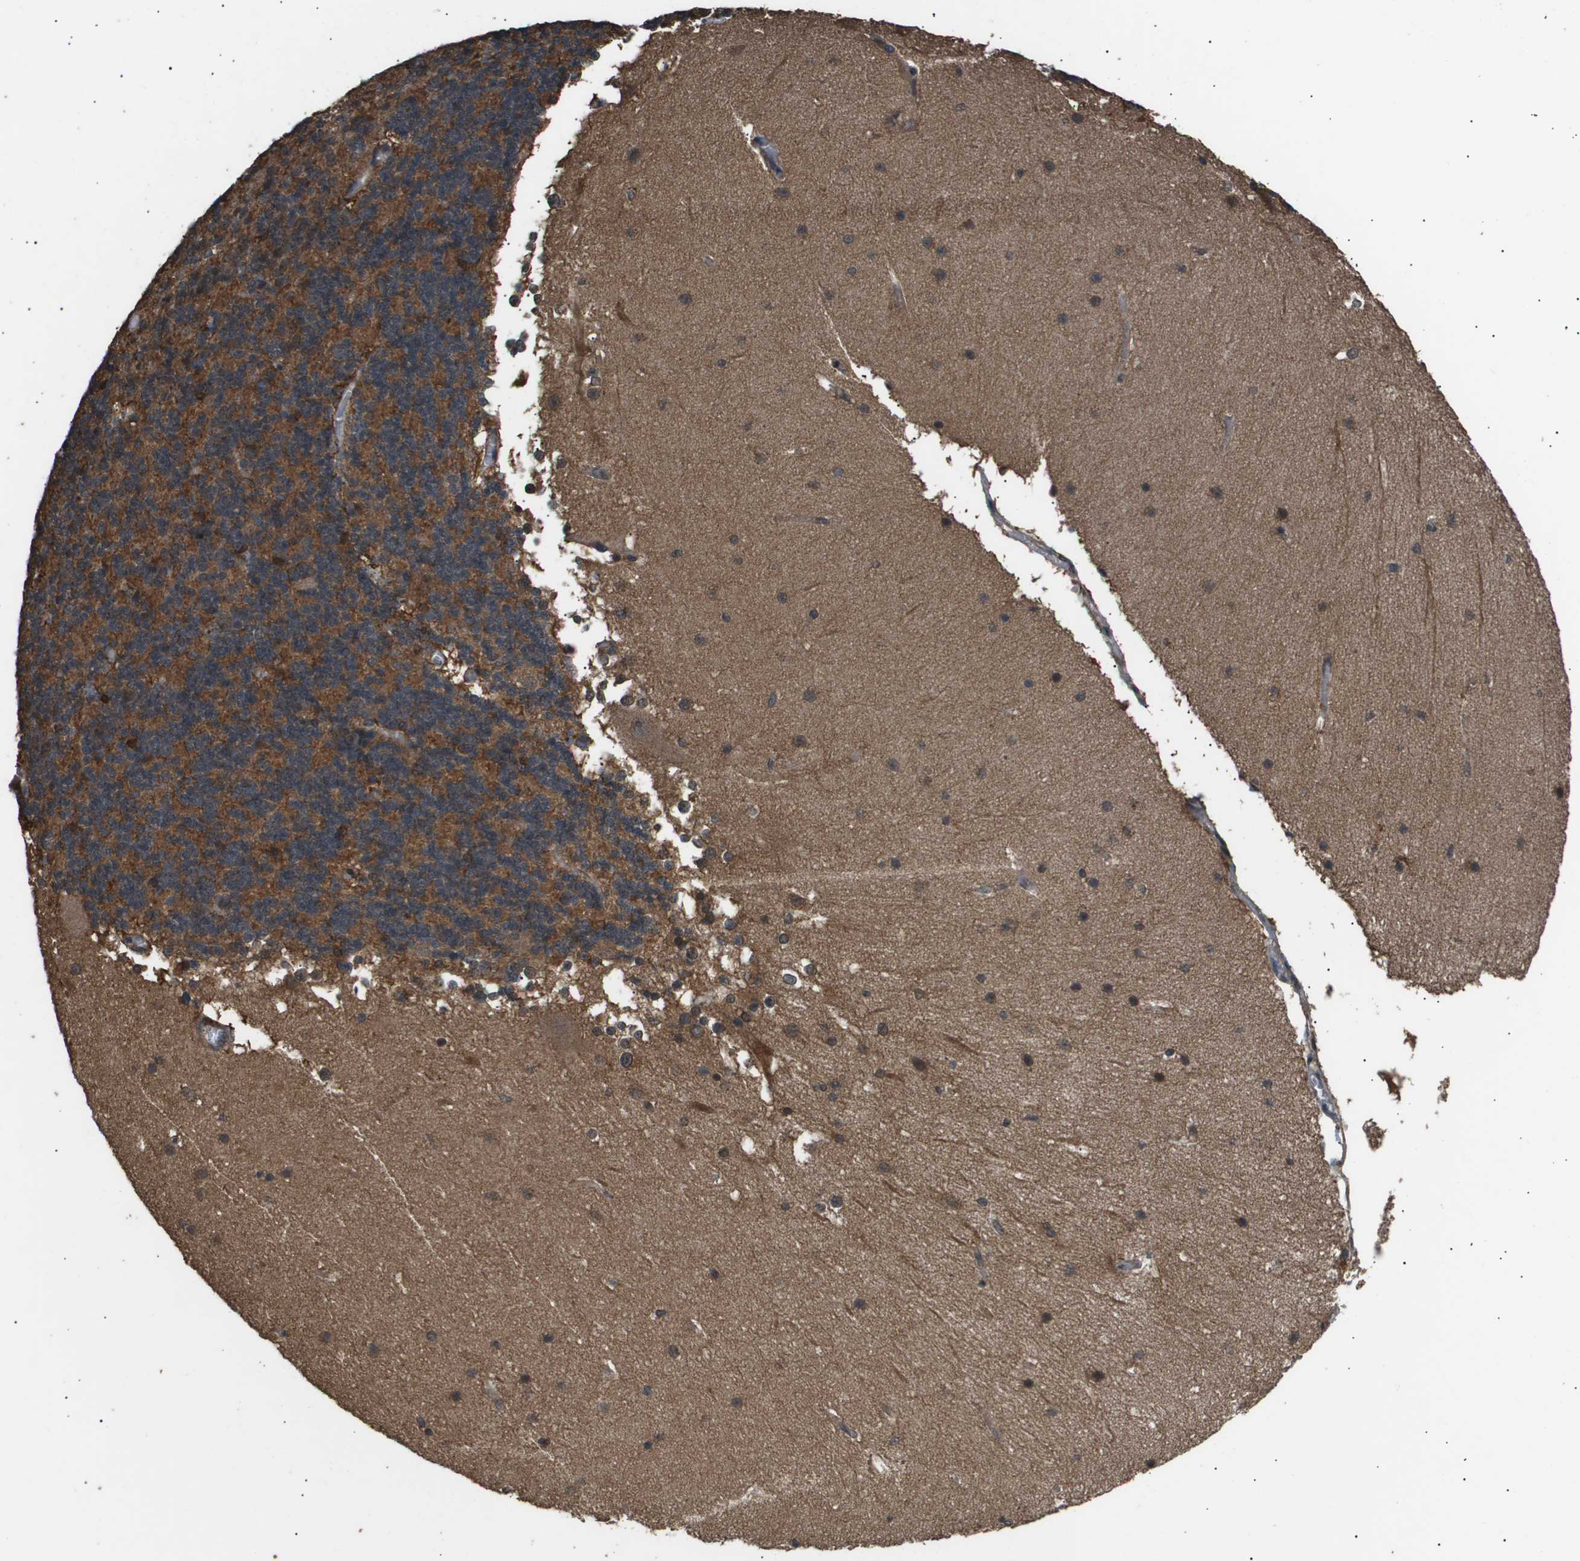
{"staining": {"intensity": "moderate", "quantity": ">75%", "location": "cytoplasmic/membranous"}, "tissue": "cerebellum", "cell_type": "Cells in granular layer", "image_type": "normal", "snomed": [{"axis": "morphology", "description": "Normal tissue, NOS"}, {"axis": "topography", "description": "Cerebellum"}], "caption": "Cerebellum stained with DAB (3,3'-diaminobenzidine) immunohistochemistry reveals medium levels of moderate cytoplasmic/membranous expression in about >75% of cells in granular layer.", "gene": "ING1", "patient": {"sex": "female", "age": 19}}